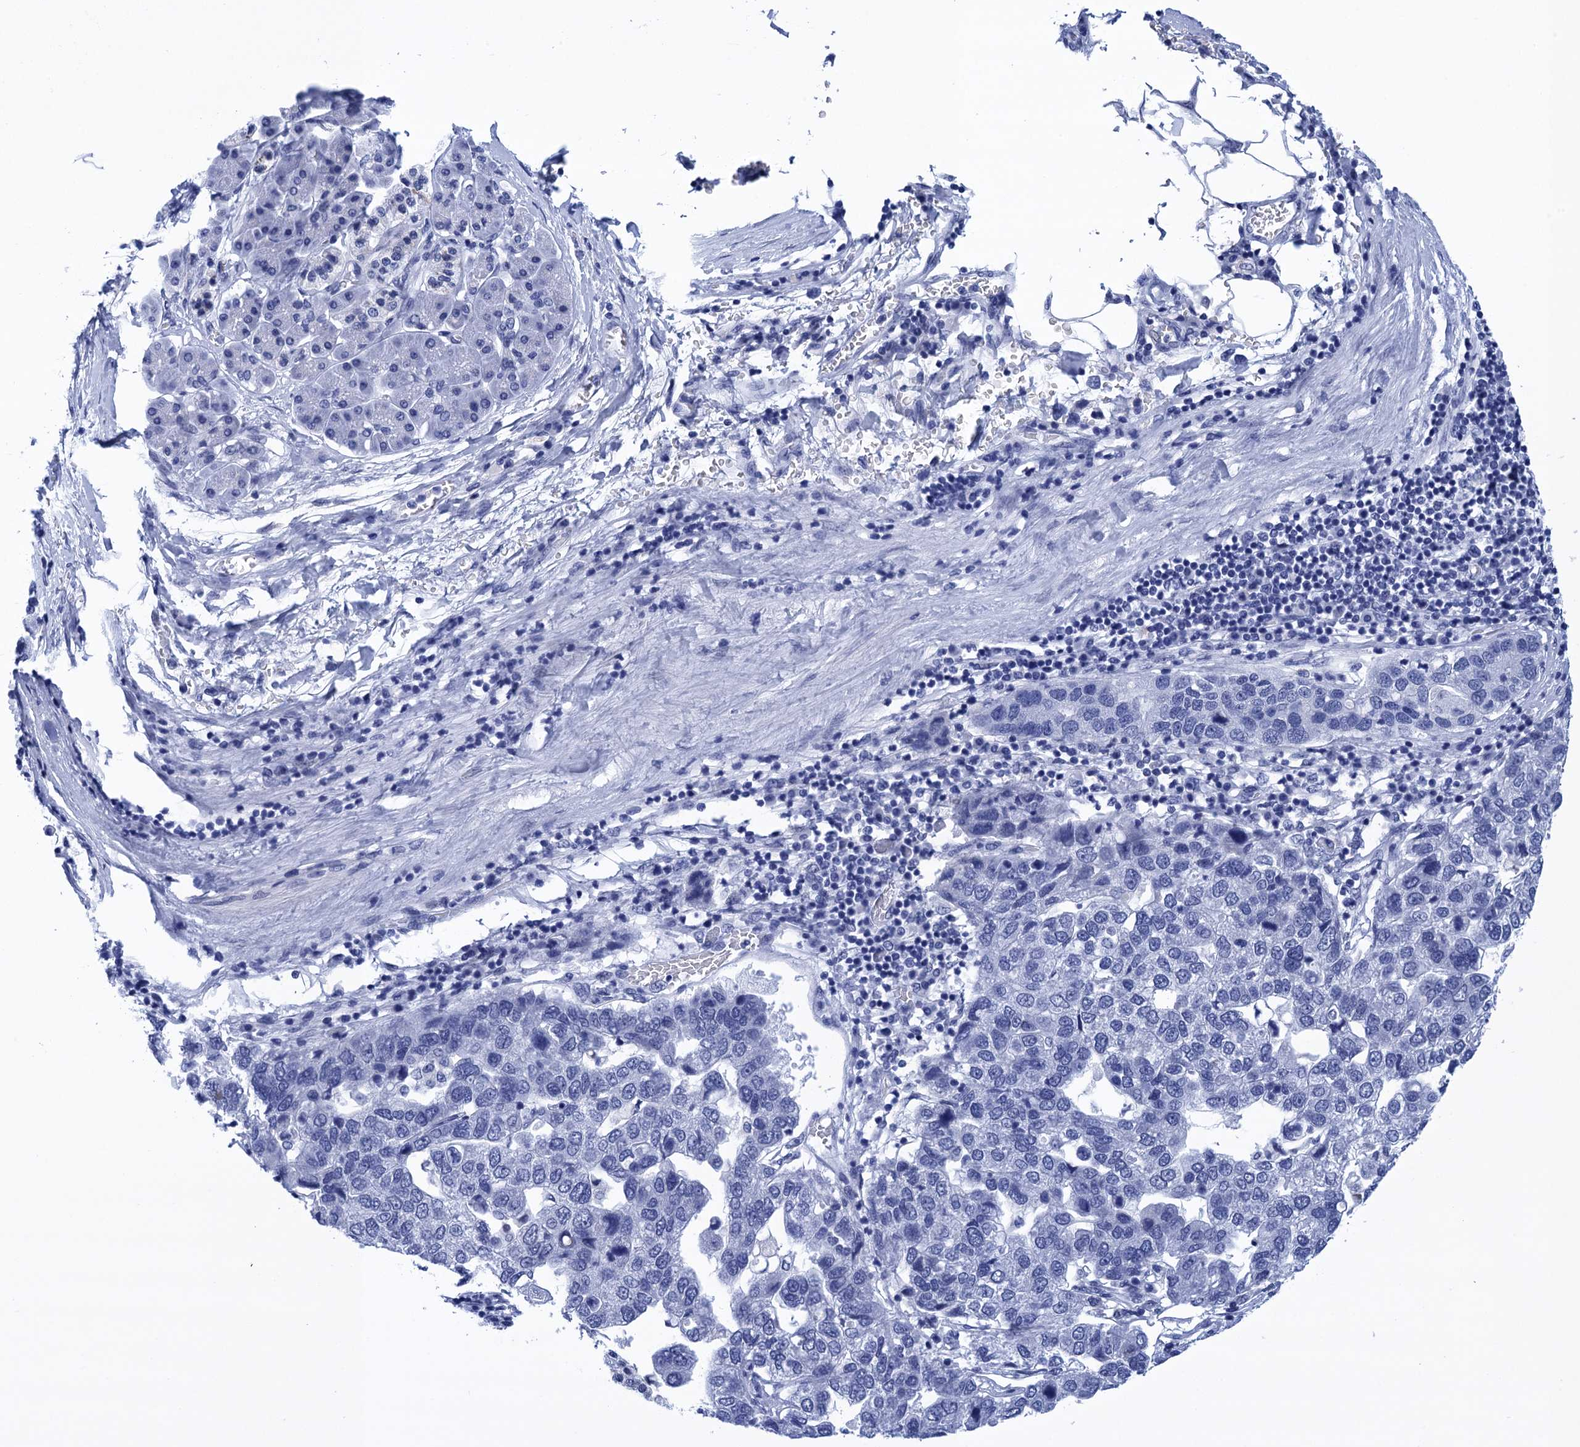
{"staining": {"intensity": "negative", "quantity": "none", "location": "none"}, "tissue": "pancreatic cancer", "cell_type": "Tumor cells", "image_type": "cancer", "snomed": [{"axis": "morphology", "description": "Adenocarcinoma, NOS"}, {"axis": "topography", "description": "Pancreas"}], "caption": "This photomicrograph is of pancreatic cancer stained with IHC to label a protein in brown with the nuclei are counter-stained blue. There is no staining in tumor cells.", "gene": "METTL25", "patient": {"sex": "female", "age": 61}}